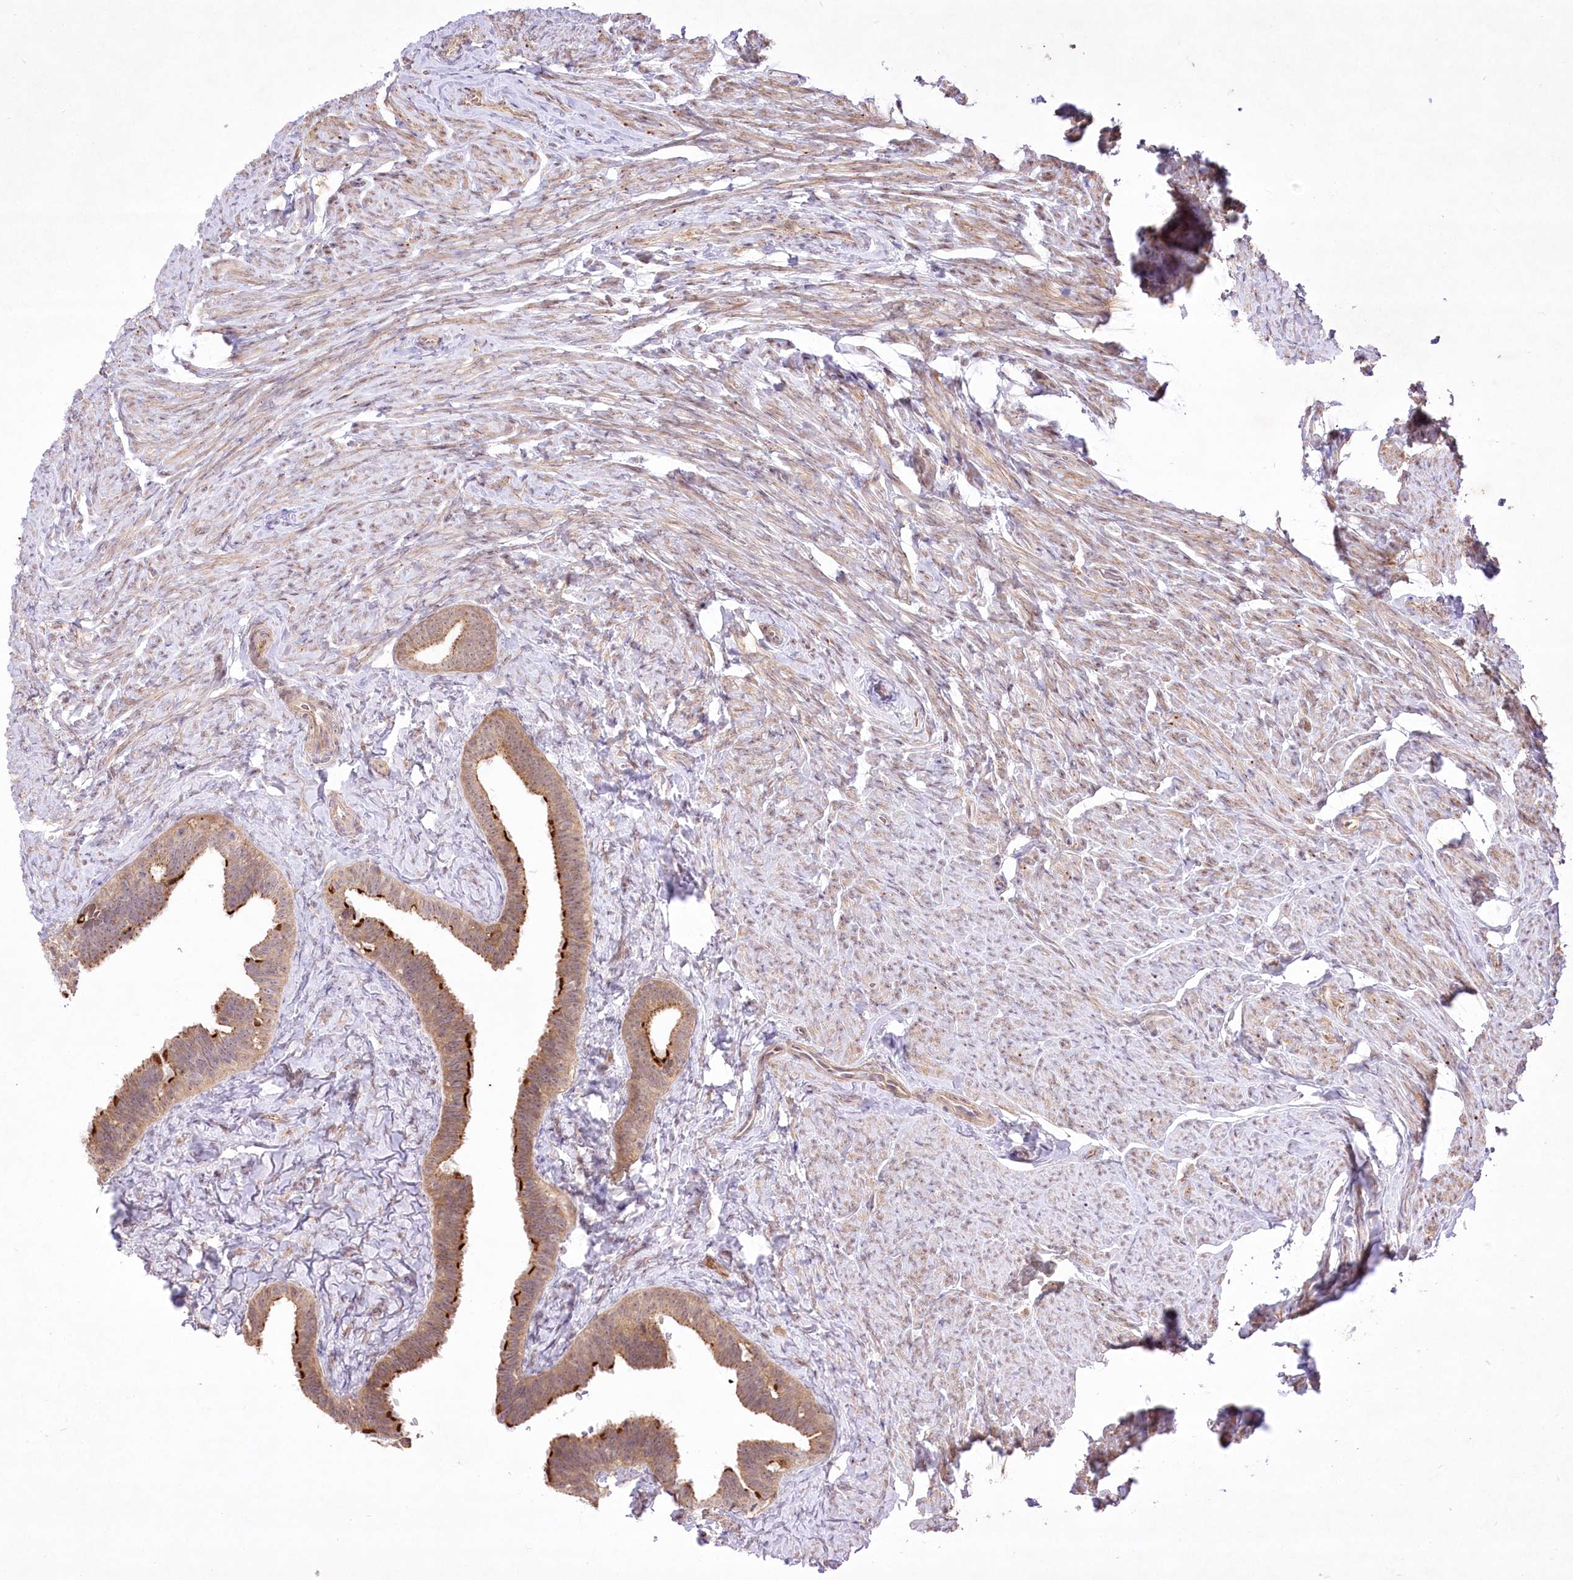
{"staining": {"intensity": "strong", "quantity": "25%-75%", "location": "cytoplasmic/membranous"}, "tissue": "fallopian tube", "cell_type": "Glandular cells", "image_type": "normal", "snomed": [{"axis": "morphology", "description": "Normal tissue, NOS"}, {"axis": "topography", "description": "Fallopian tube"}], "caption": "Protein expression analysis of unremarkable fallopian tube displays strong cytoplasmic/membranous staining in approximately 25%-75% of glandular cells. The staining was performed using DAB, with brown indicating positive protein expression. Nuclei are stained blue with hematoxylin.", "gene": "HELT", "patient": {"sex": "female", "age": 39}}